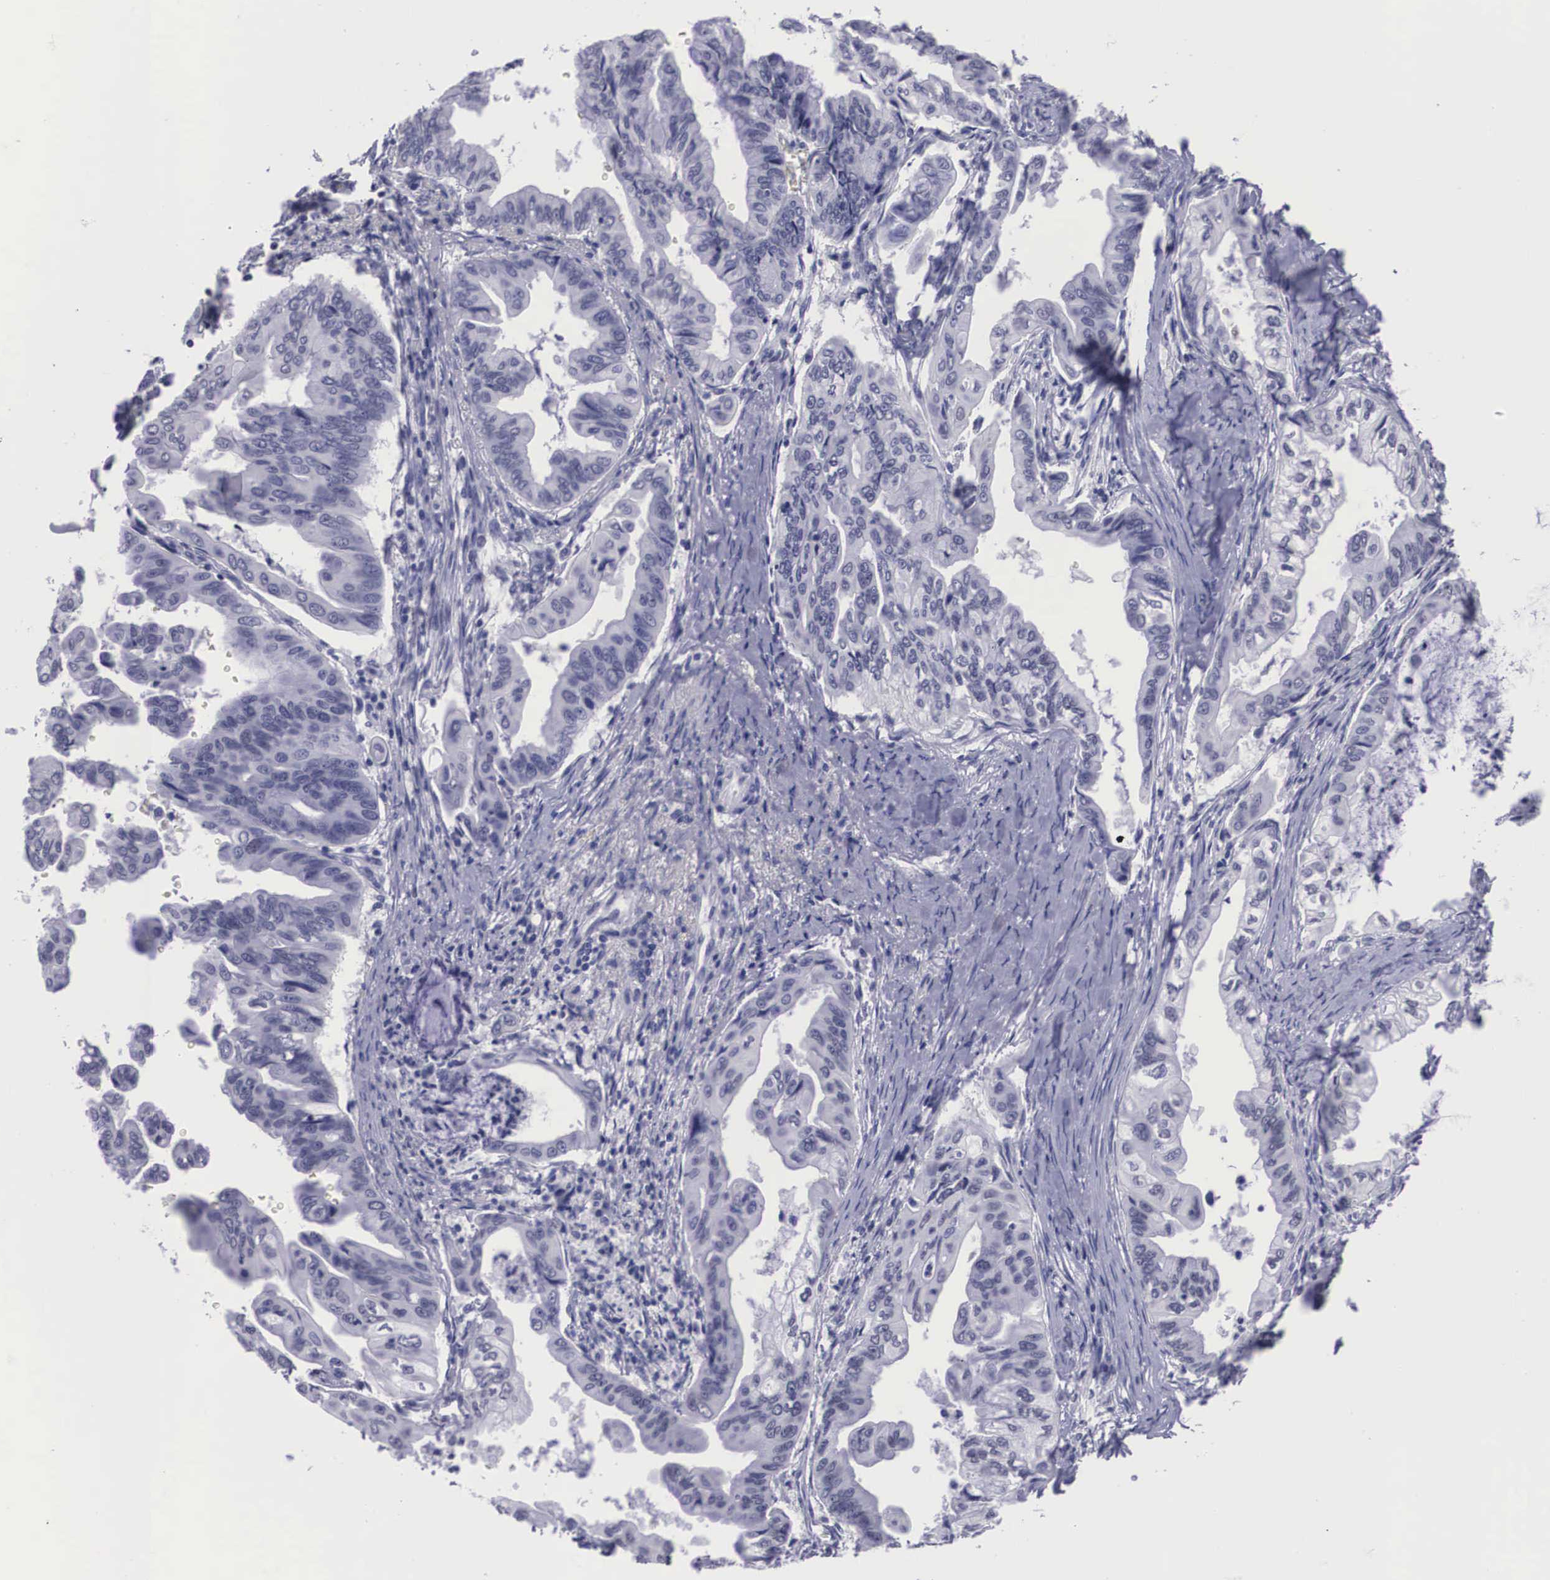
{"staining": {"intensity": "negative", "quantity": "none", "location": "none"}, "tissue": "stomach cancer", "cell_type": "Tumor cells", "image_type": "cancer", "snomed": [{"axis": "morphology", "description": "Adenocarcinoma, NOS"}, {"axis": "topography", "description": "Stomach, upper"}], "caption": "Adenocarcinoma (stomach) was stained to show a protein in brown. There is no significant positivity in tumor cells. (Immunohistochemistry, brightfield microscopy, high magnification).", "gene": "C22orf31", "patient": {"sex": "male", "age": 80}}